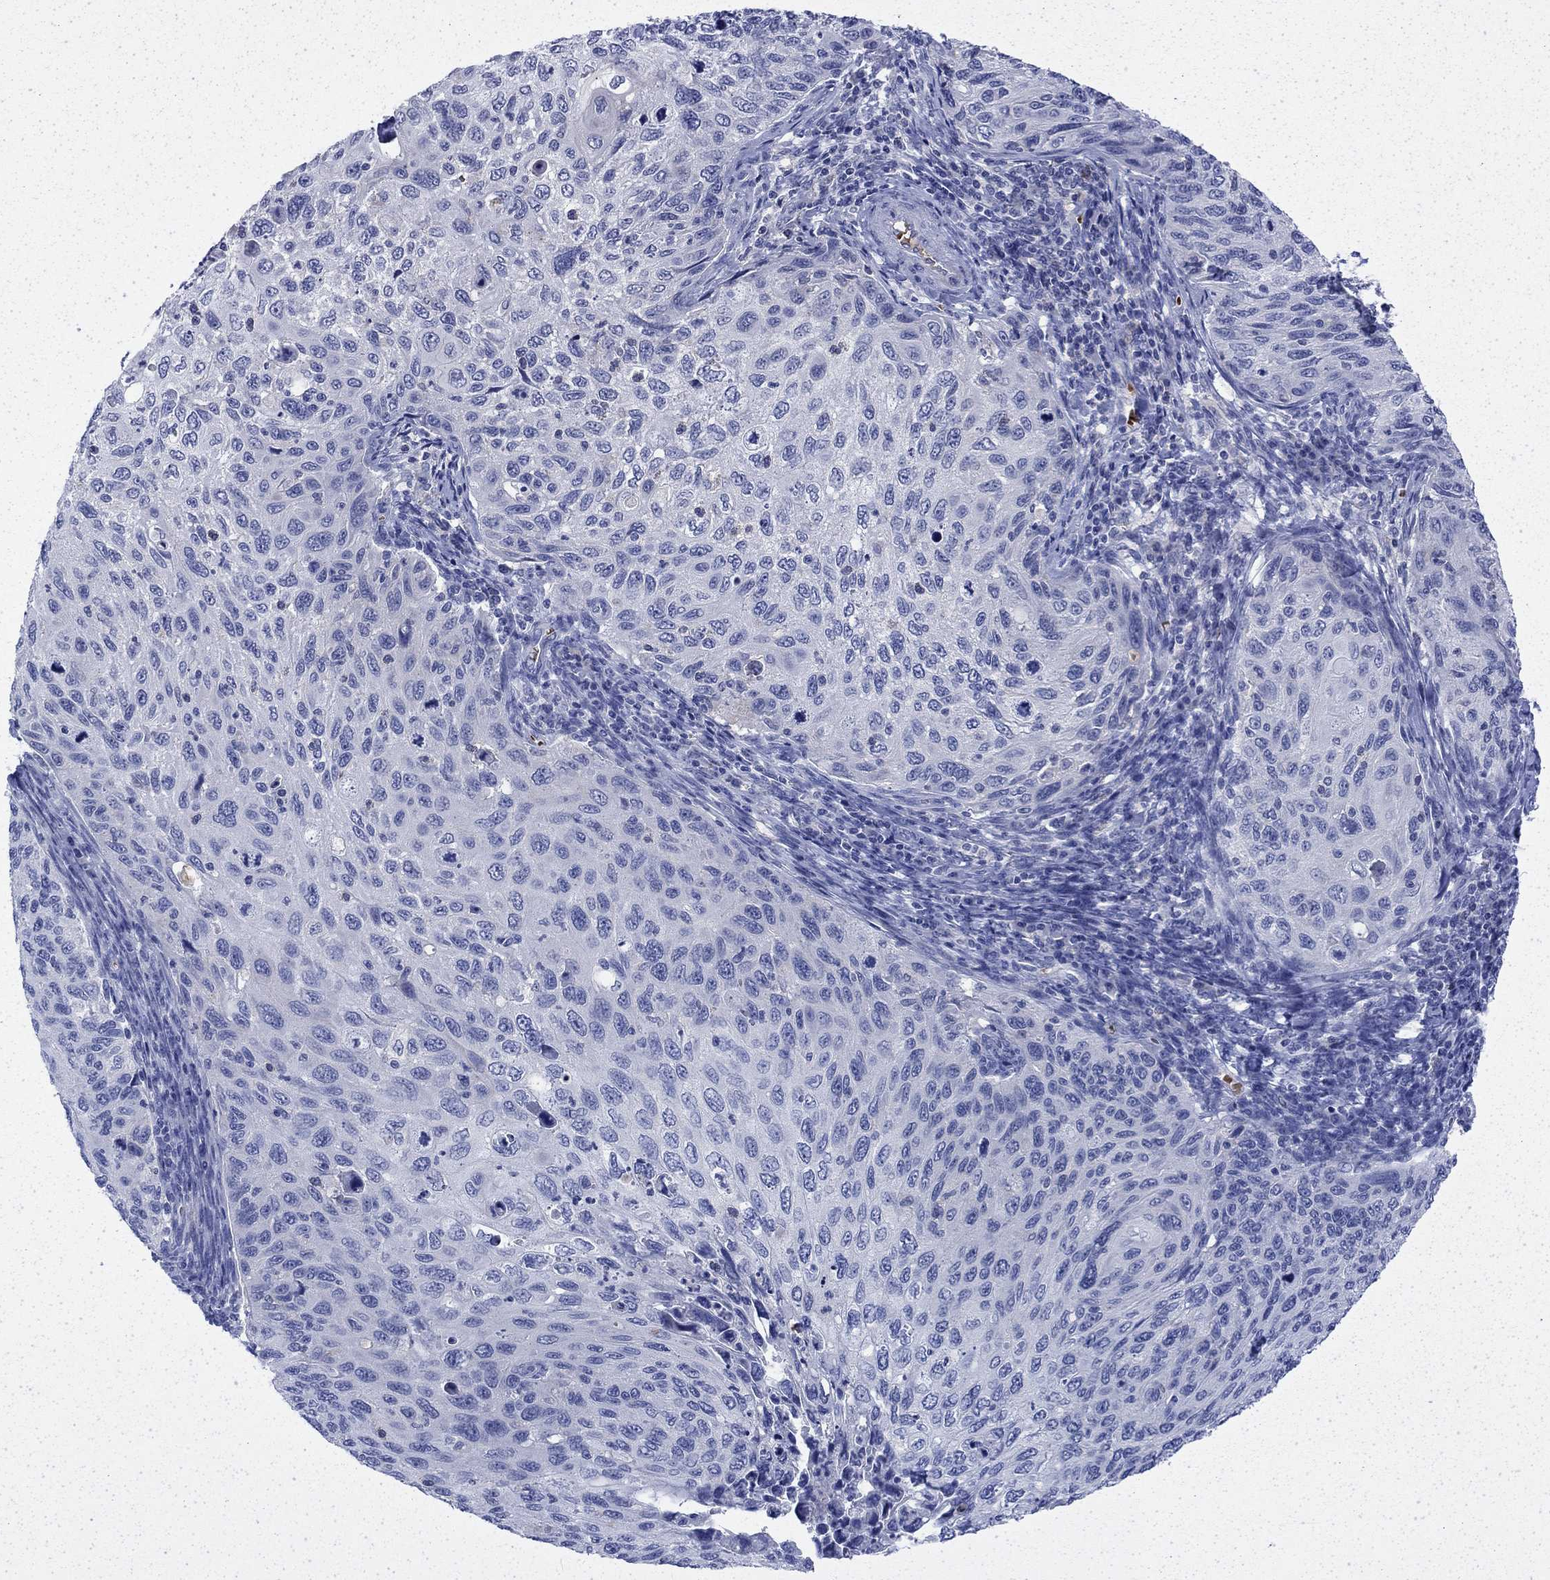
{"staining": {"intensity": "negative", "quantity": "none", "location": "none"}, "tissue": "cervical cancer", "cell_type": "Tumor cells", "image_type": "cancer", "snomed": [{"axis": "morphology", "description": "Squamous cell carcinoma, NOS"}, {"axis": "topography", "description": "Cervix"}], "caption": "The immunohistochemistry (IHC) micrograph has no significant expression in tumor cells of cervical squamous cell carcinoma tissue.", "gene": "ENPP6", "patient": {"sex": "female", "age": 70}}